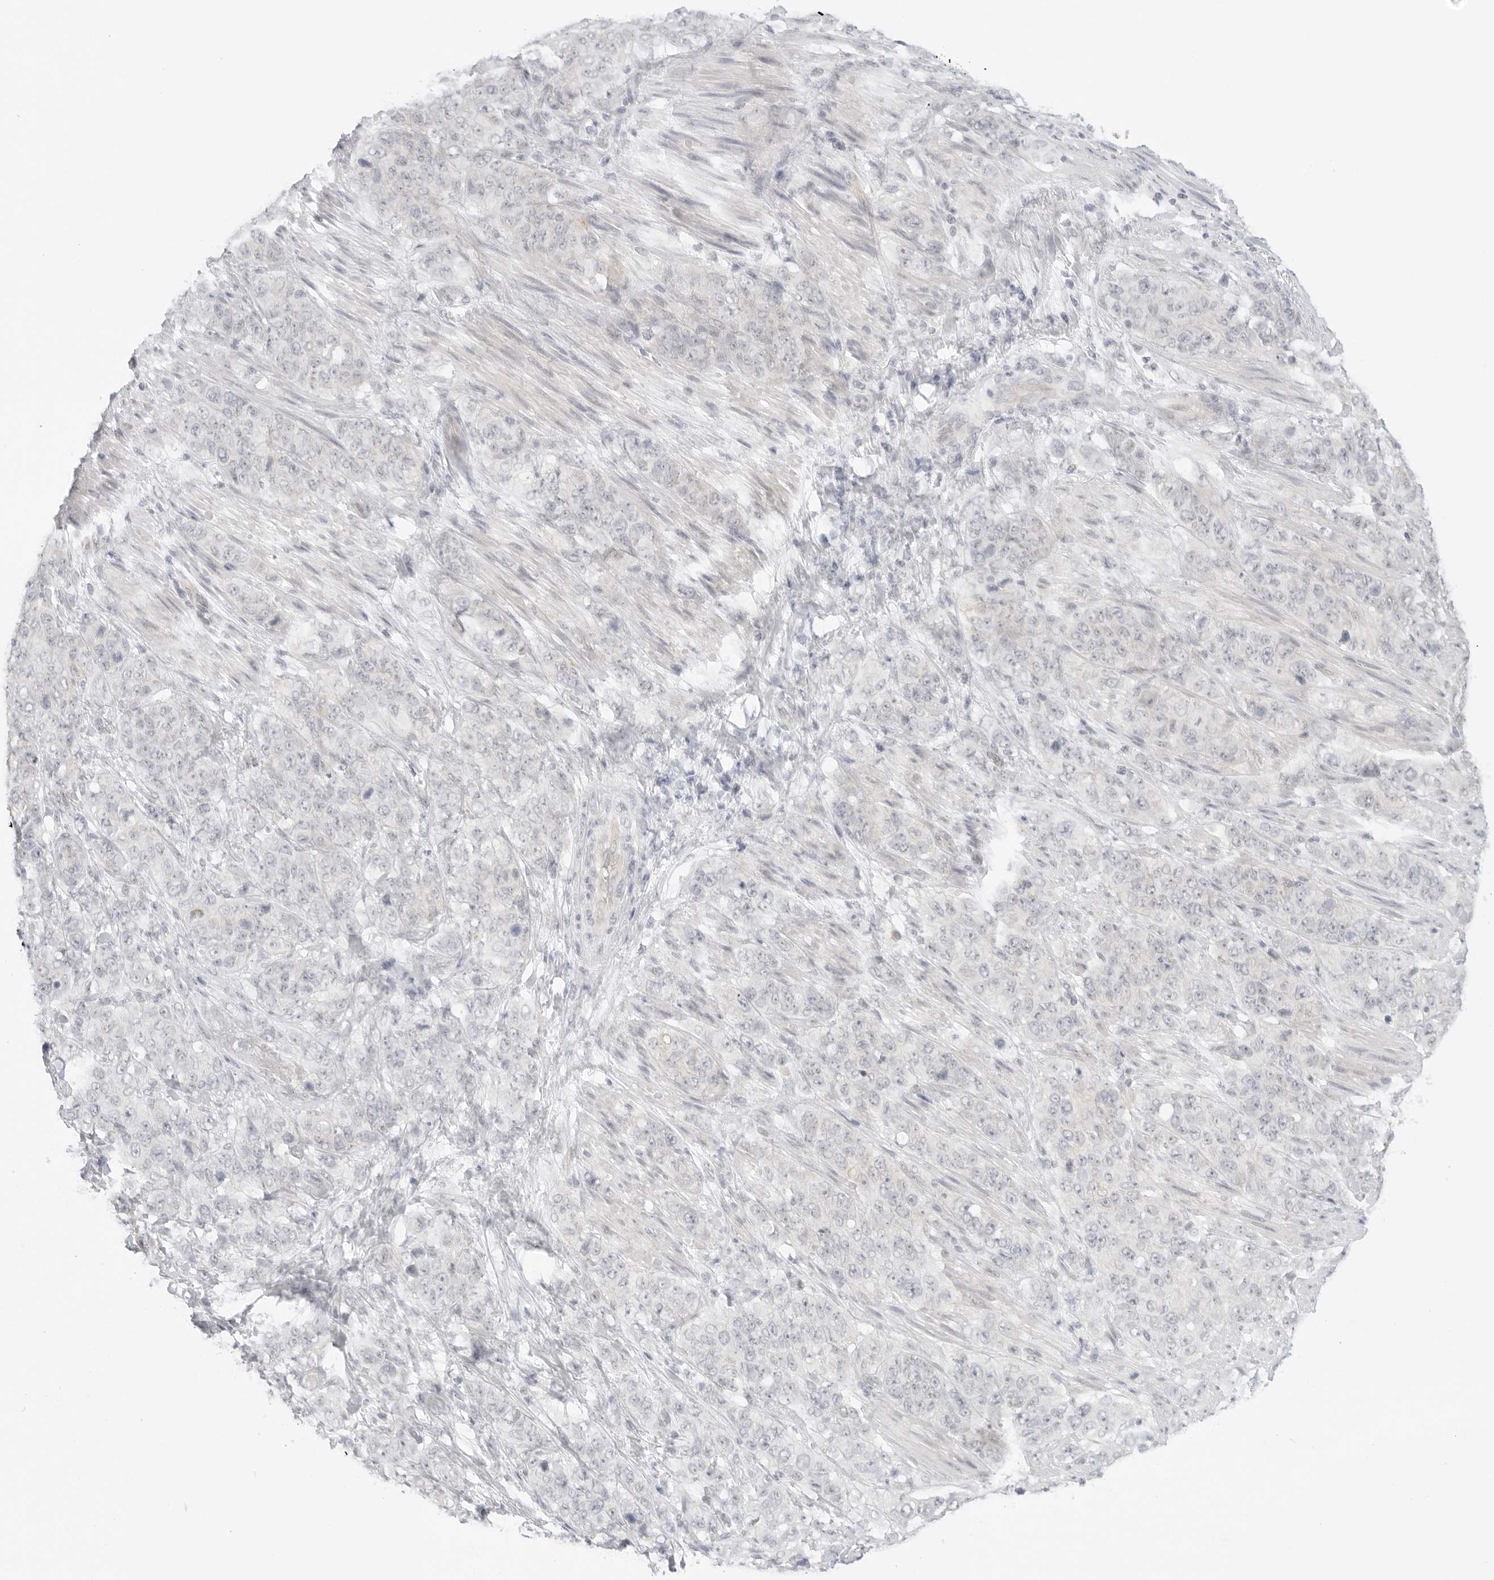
{"staining": {"intensity": "negative", "quantity": "none", "location": "none"}, "tissue": "stomach cancer", "cell_type": "Tumor cells", "image_type": "cancer", "snomed": [{"axis": "morphology", "description": "Adenocarcinoma, NOS"}, {"axis": "topography", "description": "Stomach"}], "caption": "Micrograph shows no protein positivity in tumor cells of stomach cancer (adenocarcinoma) tissue. (Brightfield microscopy of DAB (3,3'-diaminobenzidine) immunohistochemistry at high magnification).", "gene": "MED18", "patient": {"sex": "male", "age": 48}}